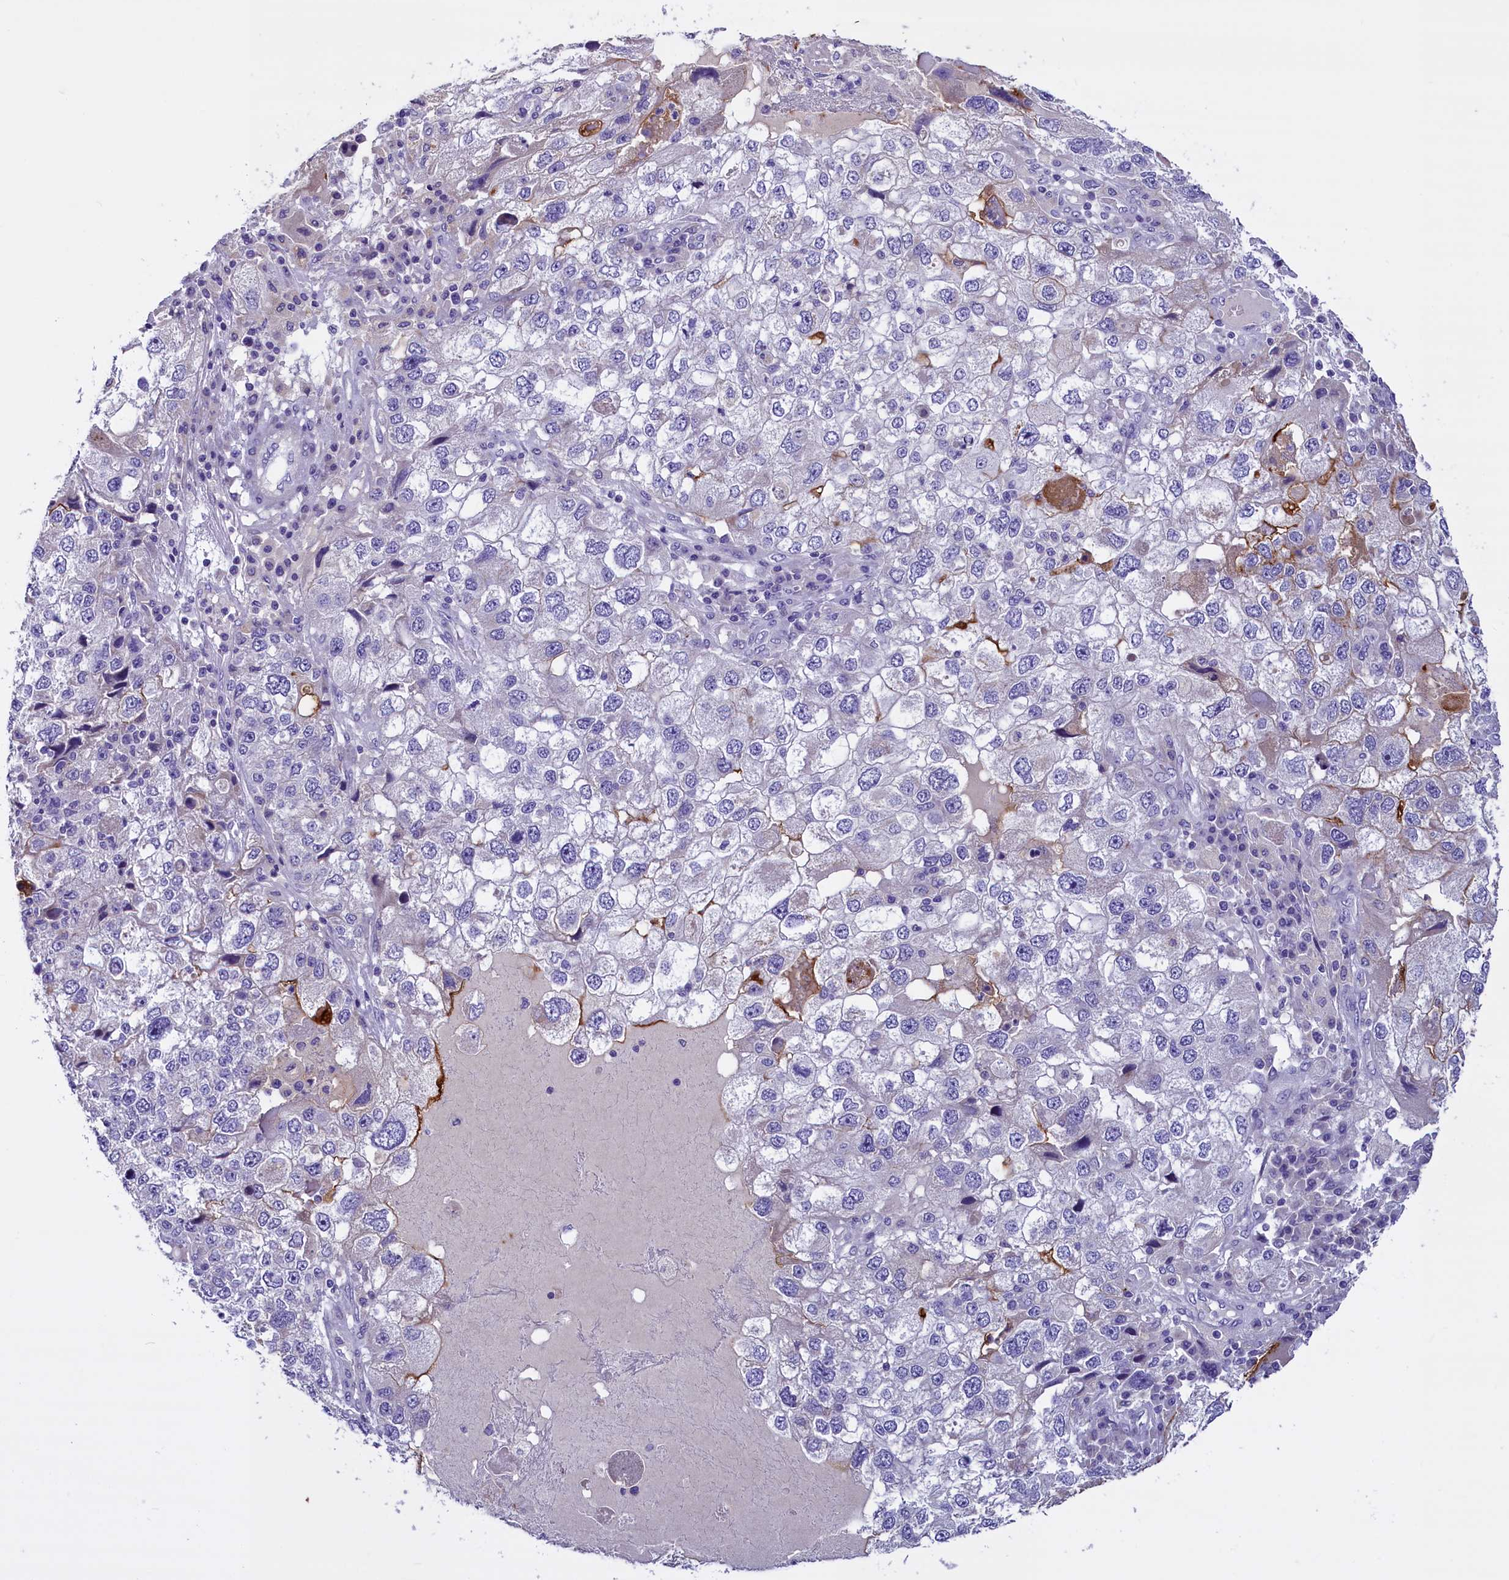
{"staining": {"intensity": "negative", "quantity": "none", "location": "none"}, "tissue": "endometrial cancer", "cell_type": "Tumor cells", "image_type": "cancer", "snomed": [{"axis": "morphology", "description": "Adenocarcinoma, NOS"}, {"axis": "topography", "description": "Endometrium"}], "caption": "Immunohistochemical staining of endometrial adenocarcinoma reveals no significant expression in tumor cells.", "gene": "RTTN", "patient": {"sex": "female", "age": 49}}